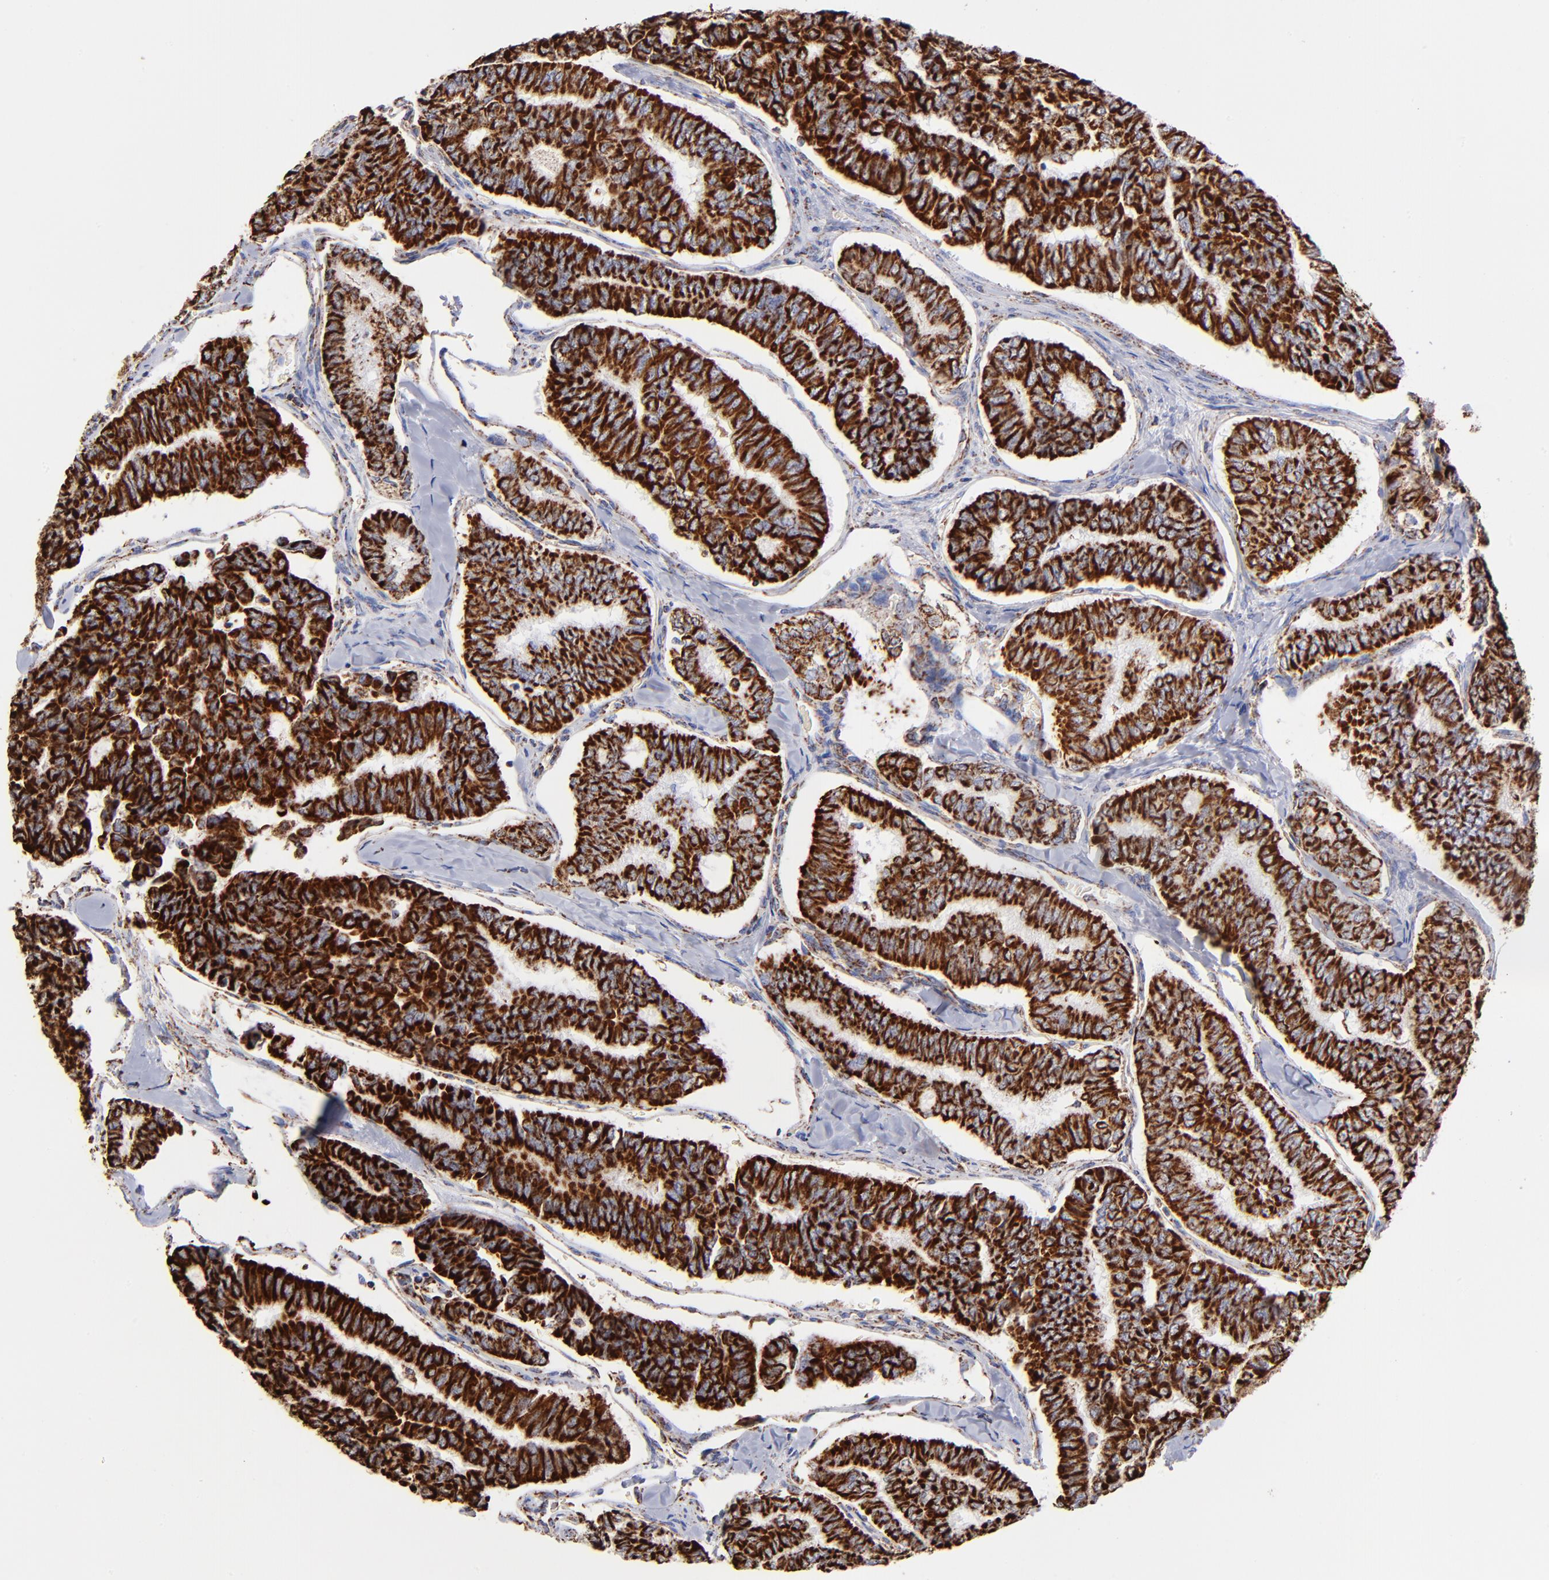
{"staining": {"intensity": "strong", "quantity": ">75%", "location": "cytoplasmic/membranous"}, "tissue": "thyroid cancer", "cell_type": "Tumor cells", "image_type": "cancer", "snomed": [{"axis": "morphology", "description": "Papillary adenocarcinoma, NOS"}, {"axis": "topography", "description": "Thyroid gland"}], "caption": "The histopathology image exhibits immunohistochemical staining of thyroid cancer (papillary adenocarcinoma). There is strong cytoplasmic/membranous positivity is identified in approximately >75% of tumor cells.", "gene": "PHB1", "patient": {"sex": "female", "age": 35}}